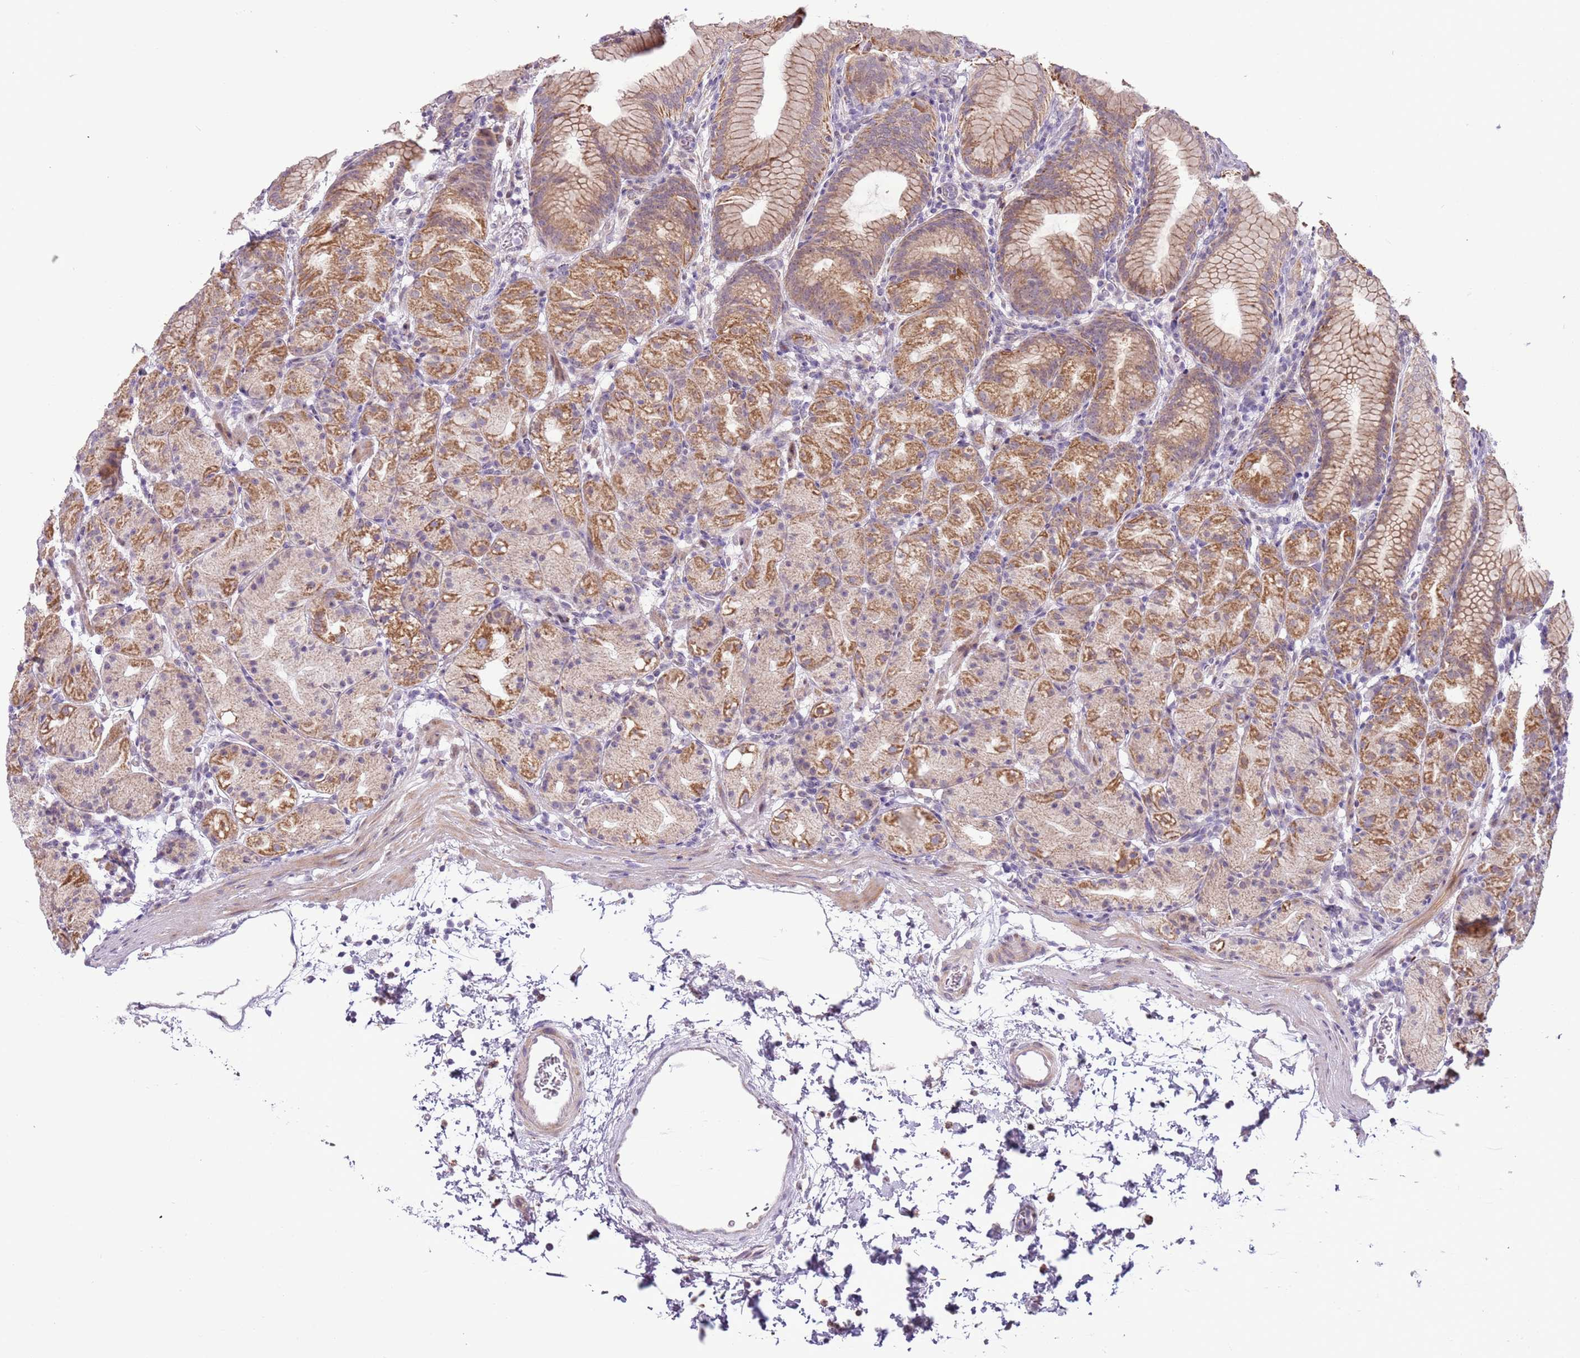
{"staining": {"intensity": "moderate", "quantity": "25%-75%", "location": "cytoplasmic/membranous,nuclear"}, "tissue": "stomach", "cell_type": "Glandular cells", "image_type": "normal", "snomed": [{"axis": "morphology", "description": "Normal tissue, NOS"}, {"axis": "topography", "description": "Stomach, upper"}], "caption": "The immunohistochemical stain labels moderate cytoplasmic/membranous,nuclear expression in glandular cells of unremarkable stomach. (DAB = brown stain, brightfield microscopy at high magnification).", "gene": "MLLT11", "patient": {"sex": "male", "age": 48}}